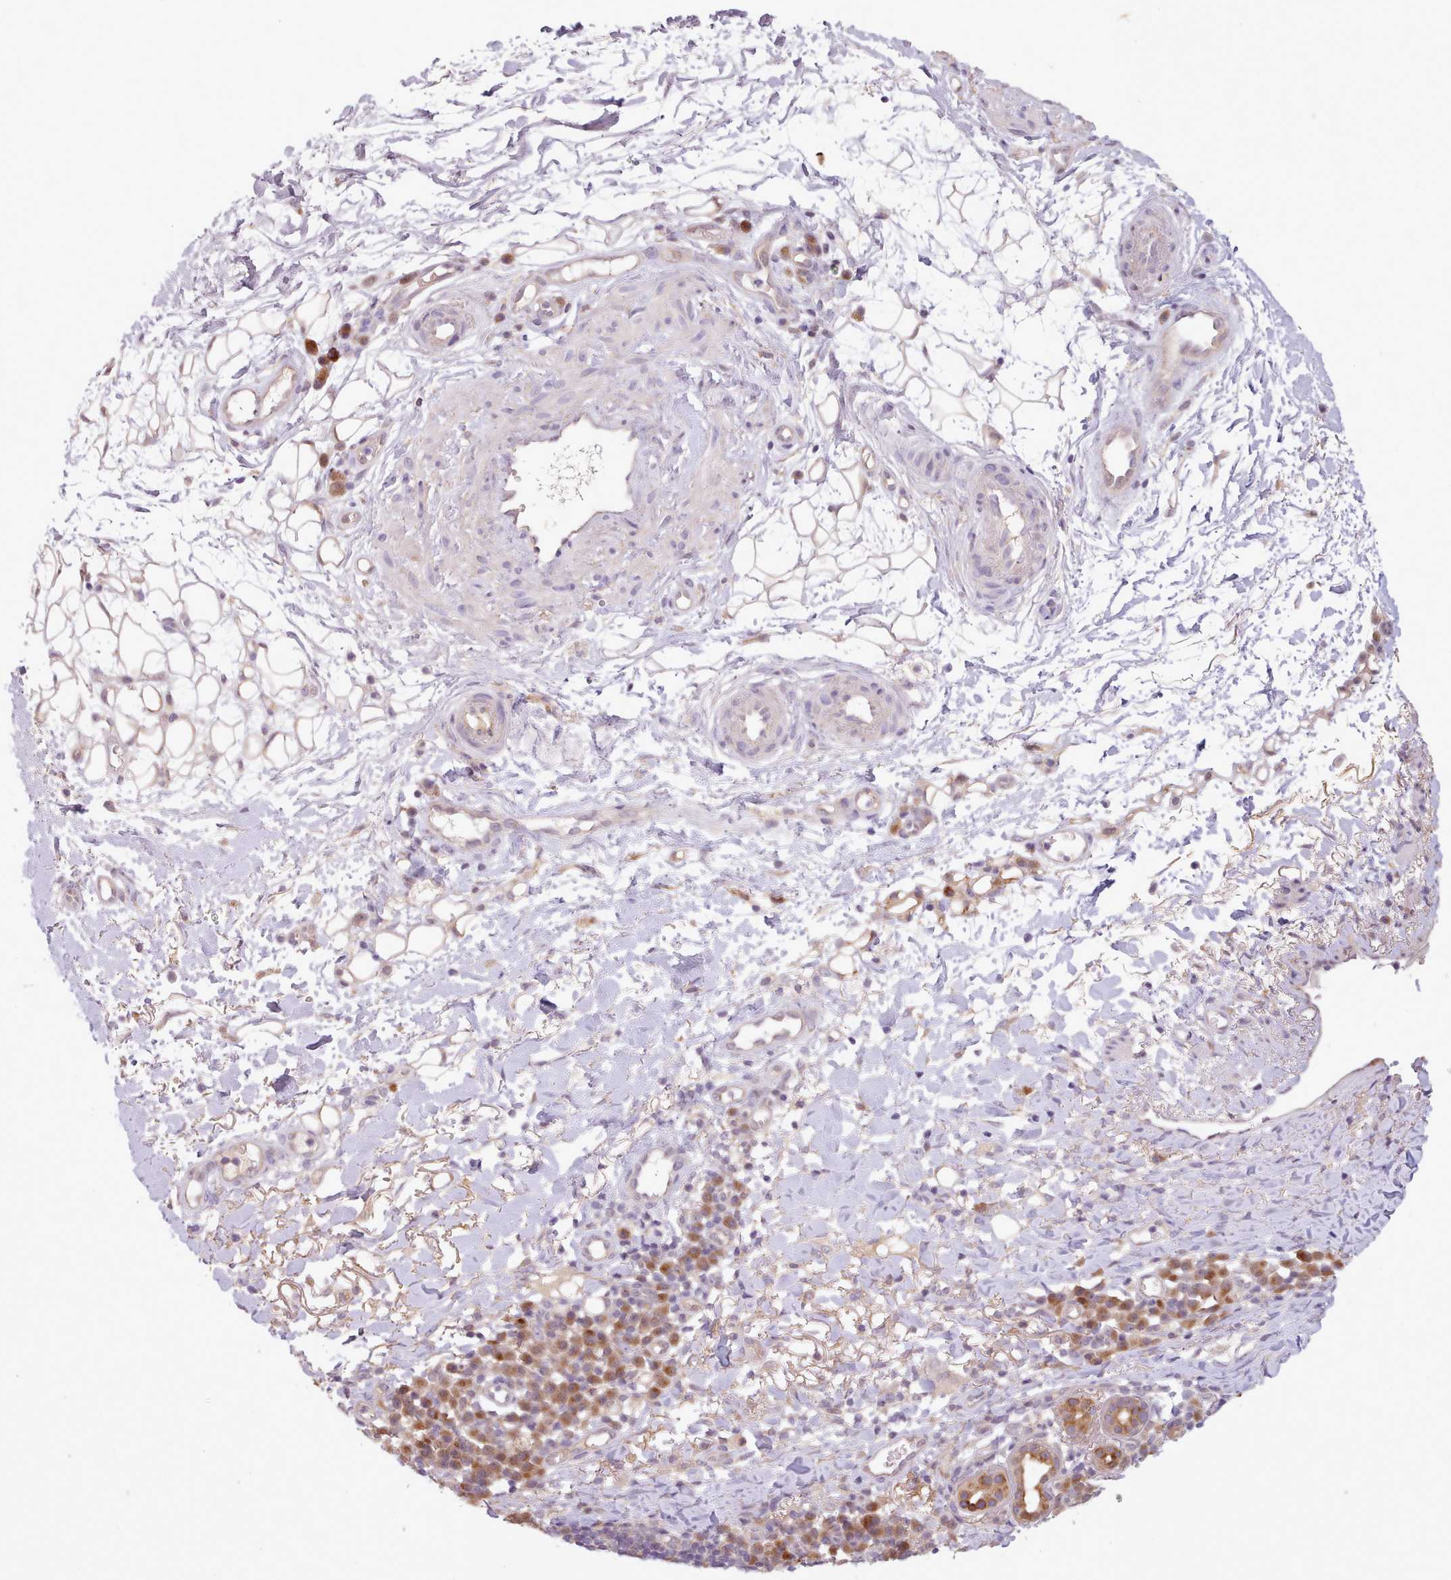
{"staining": {"intensity": "moderate", "quantity": "<25%", "location": "cytoplasmic/membranous"}, "tissue": "skin cancer", "cell_type": "Tumor cells", "image_type": "cancer", "snomed": [{"axis": "morphology", "description": "Basal cell carcinoma"}, {"axis": "topography", "description": "Skin"}], "caption": "Moderate cytoplasmic/membranous positivity is present in about <25% of tumor cells in basal cell carcinoma (skin). (Stains: DAB (3,3'-diaminobenzidine) in brown, nuclei in blue, Microscopy: brightfield microscopy at high magnification).", "gene": "NMRK1", "patient": {"sex": "male", "age": 85}}